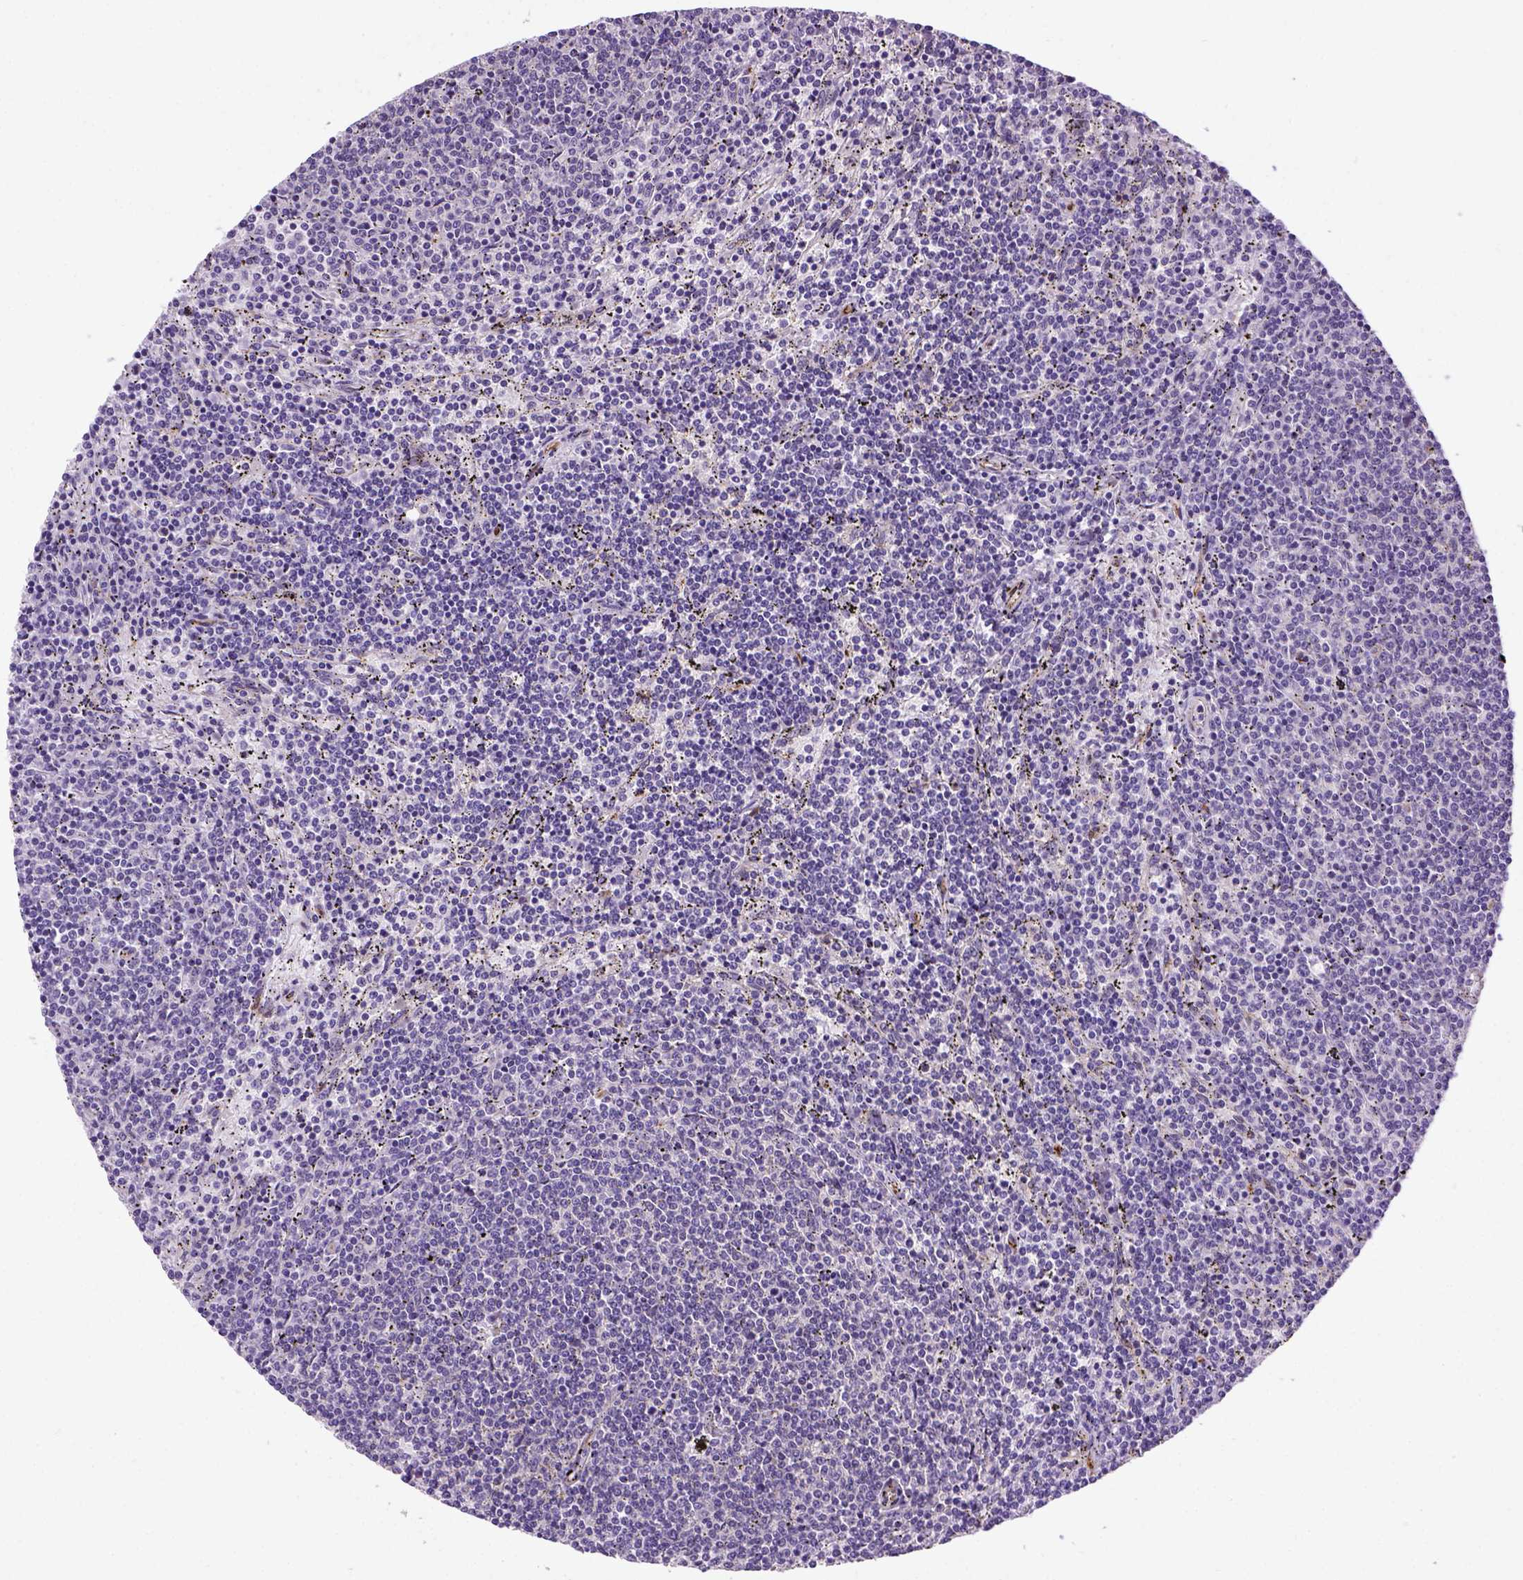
{"staining": {"intensity": "negative", "quantity": "none", "location": "none"}, "tissue": "lymphoma", "cell_type": "Tumor cells", "image_type": "cancer", "snomed": [{"axis": "morphology", "description": "Malignant lymphoma, non-Hodgkin's type, Low grade"}, {"axis": "topography", "description": "Spleen"}], "caption": "The immunohistochemistry micrograph has no significant staining in tumor cells of lymphoma tissue. (DAB (3,3'-diaminobenzidine) immunohistochemistry (IHC) with hematoxylin counter stain).", "gene": "KAZN", "patient": {"sex": "female", "age": 50}}